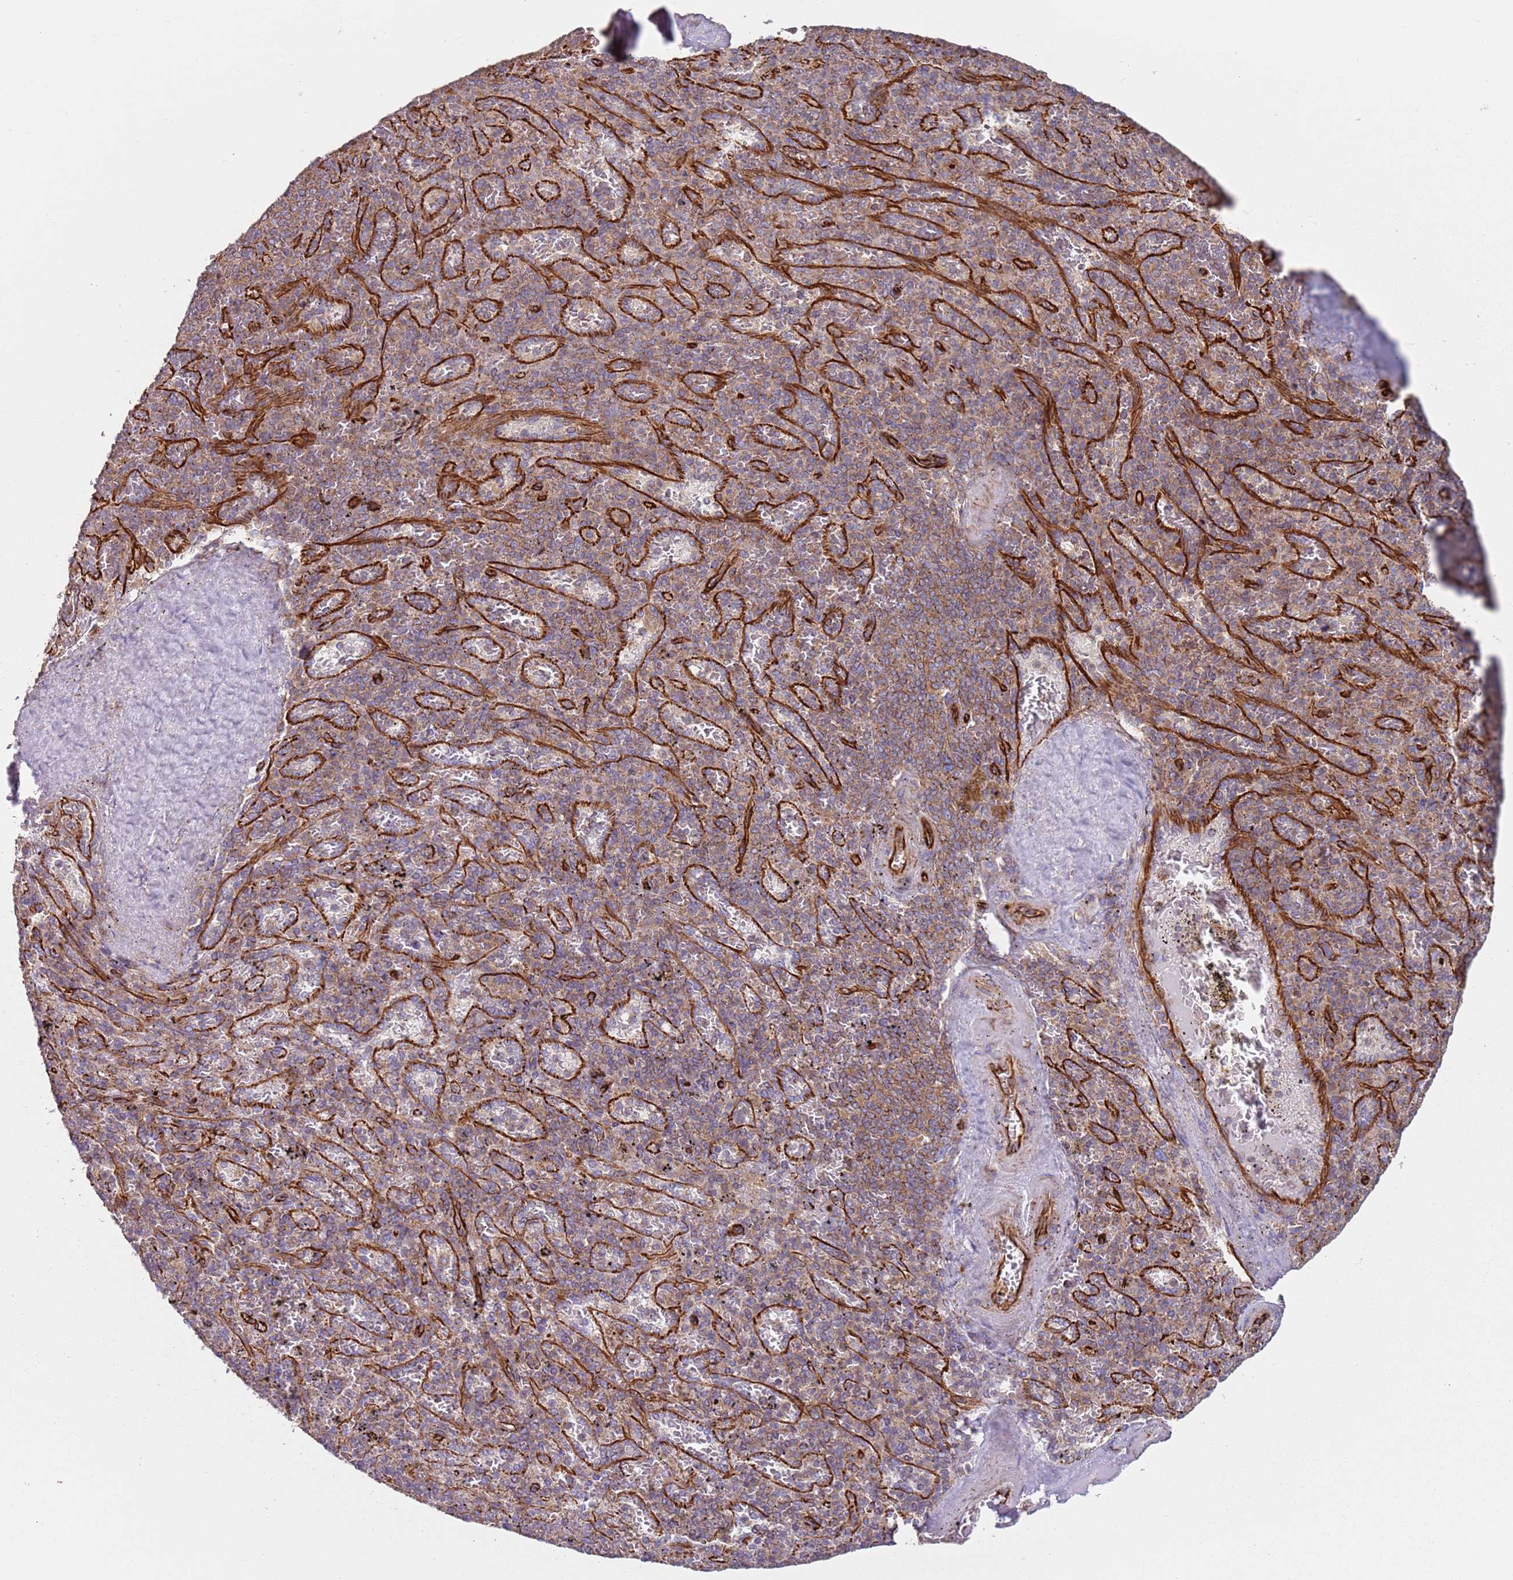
{"staining": {"intensity": "moderate", "quantity": "25%-75%", "location": "cytoplasmic/membranous"}, "tissue": "spleen", "cell_type": "Cells in red pulp", "image_type": "normal", "snomed": [{"axis": "morphology", "description": "Normal tissue, NOS"}, {"axis": "topography", "description": "Spleen"}], "caption": "A high-resolution micrograph shows immunohistochemistry (IHC) staining of normal spleen, which displays moderate cytoplasmic/membranous staining in about 25%-75% of cells in red pulp.", "gene": "SNAPIN", "patient": {"sex": "male", "age": 82}}